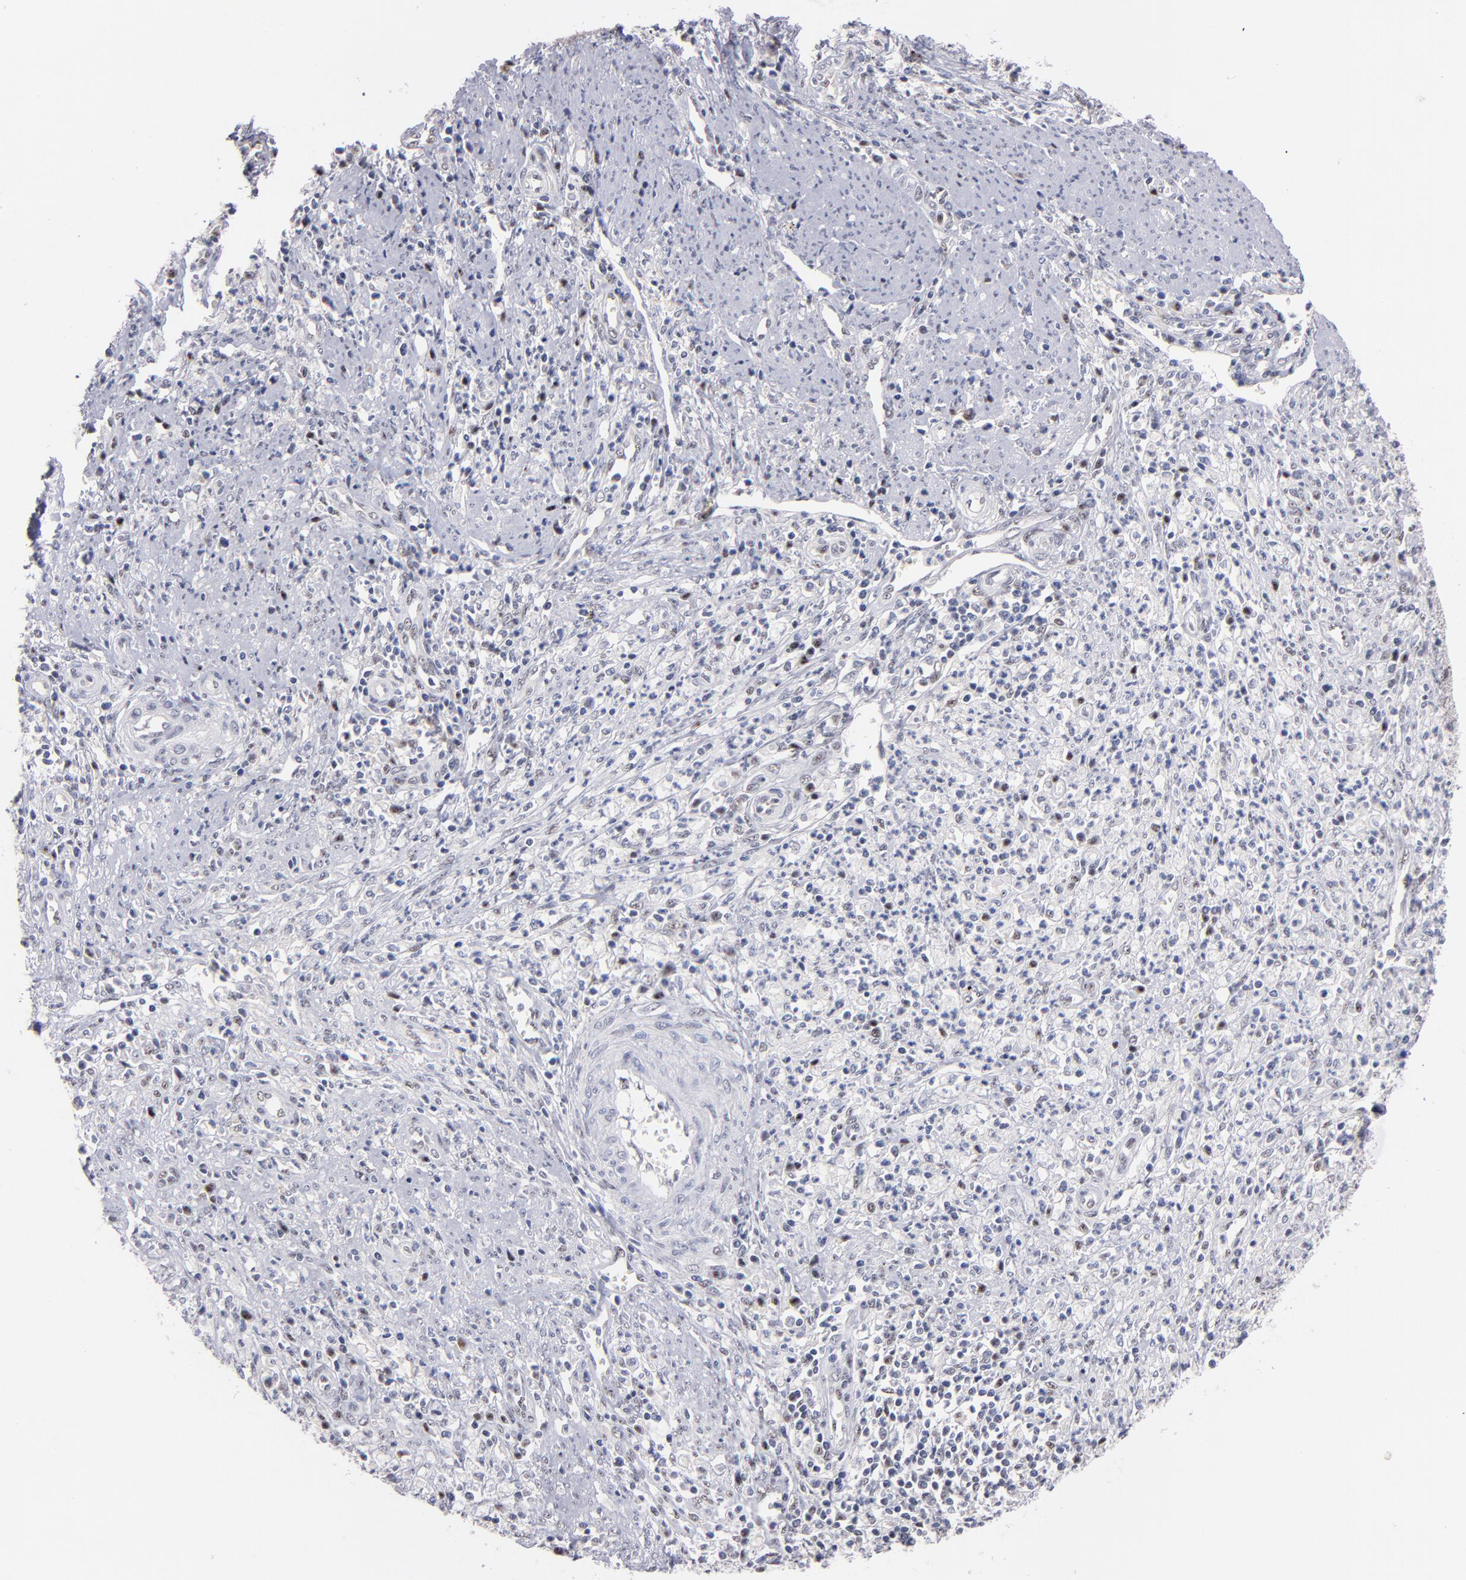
{"staining": {"intensity": "weak", "quantity": "<25%", "location": "nuclear"}, "tissue": "cervical cancer", "cell_type": "Tumor cells", "image_type": "cancer", "snomed": [{"axis": "morphology", "description": "Adenocarcinoma, NOS"}, {"axis": "topography", "description": "Cervix"}], "caption": "Human cervical cancer stained for a protein using immunohistochemistry (IHC) displays no staining in tumor cells.", "gene": "RAF1", "patient": {"sex": "female", "age": 36}}